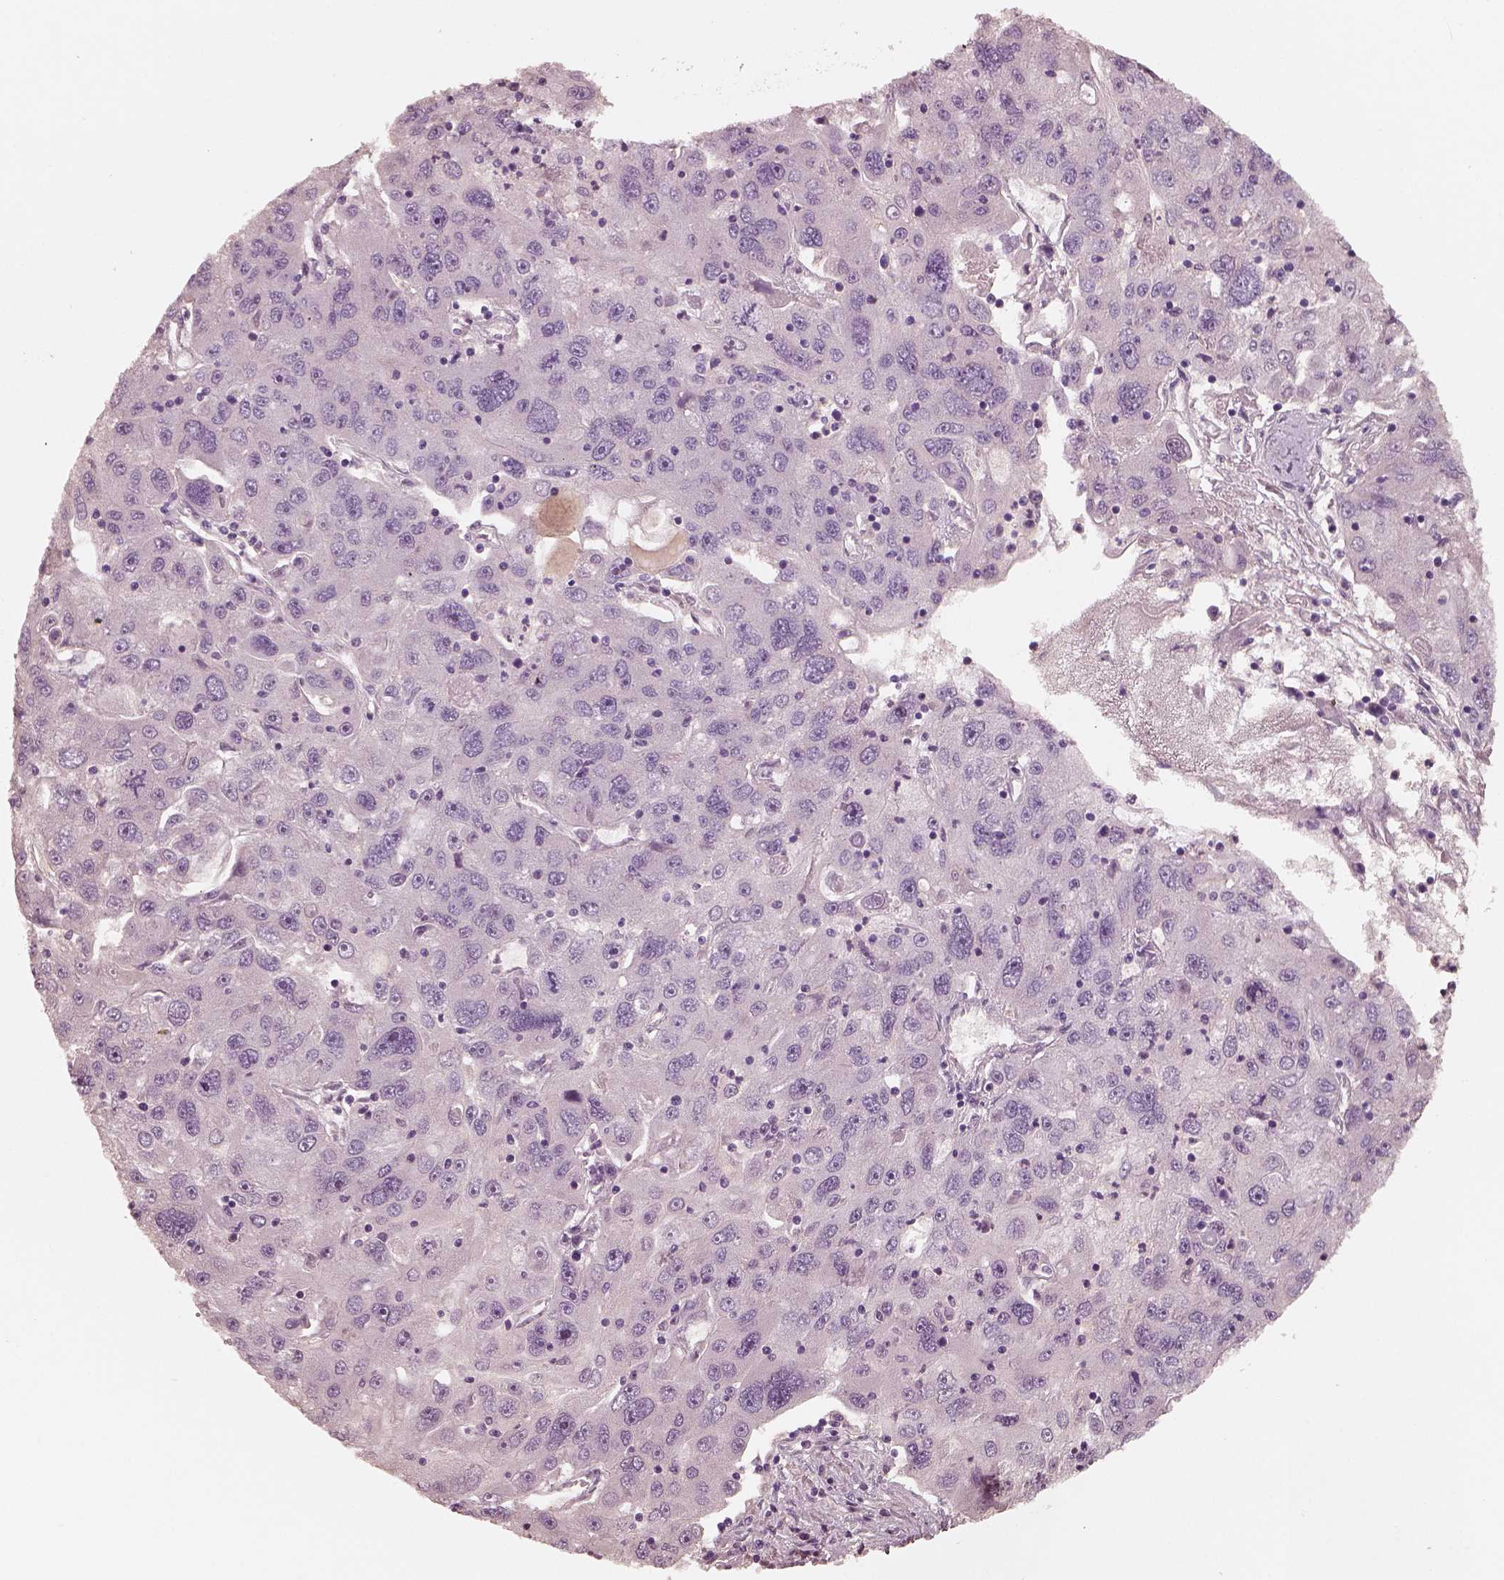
{"staining": {"intensity": "negative", "quantity": "none", "location": "none"}, "tissue": "stomach cancer", "cell_type": "Tumor cells", "image_type": "cancer", "snomed": [{"axis": "morphology", "description": "Adenocarcinoma, NOS"}, {"axis": "topography", "description": "Stomach"}], "caption": "DAB immunohistochemical staining of stomach cancer displays no significant expression in tumor cells. Nuclei are stained in blue.", "gene": "RS1", "patient": {"sex": "male", "age": 56}}